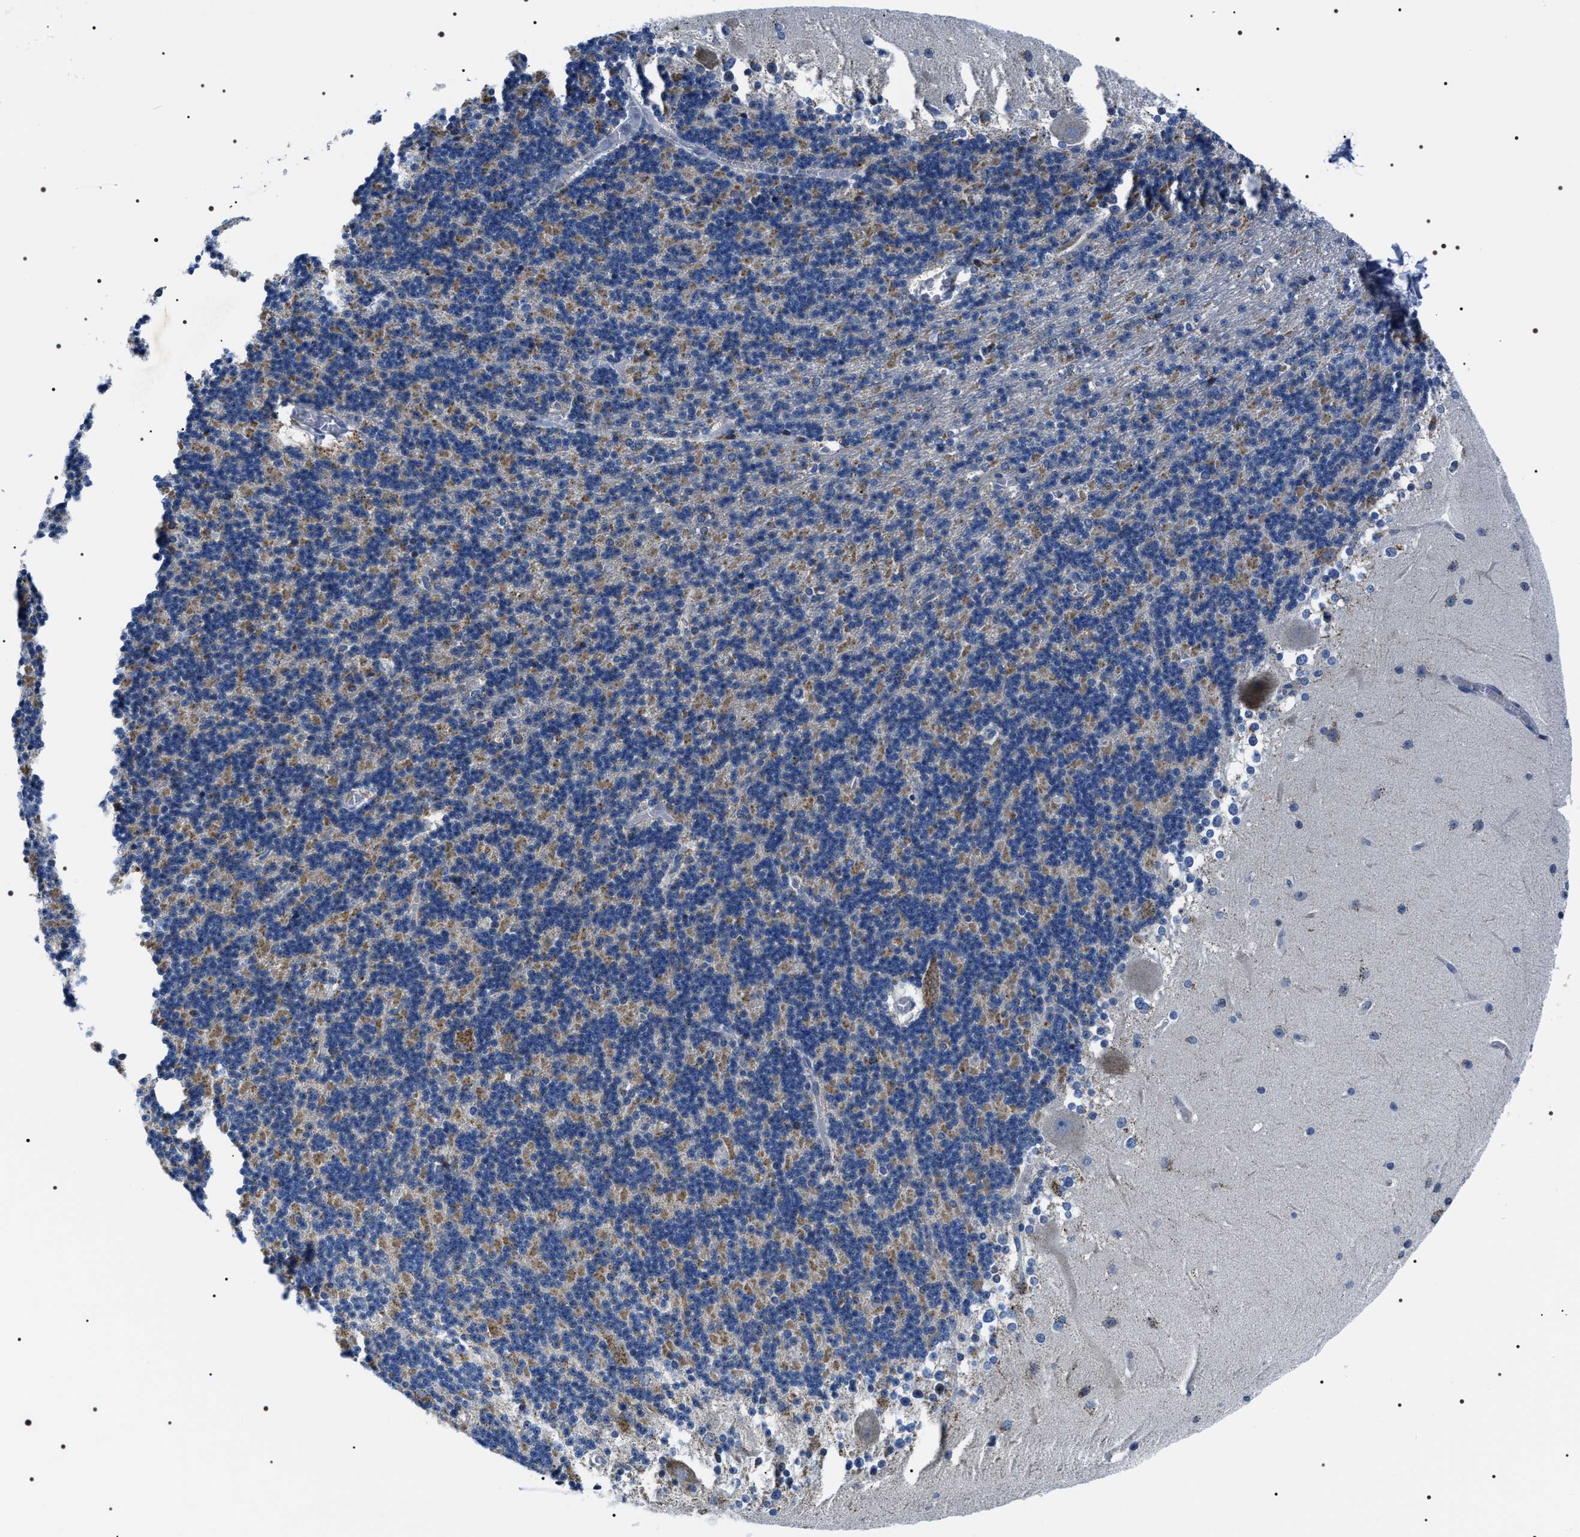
{"staining": {"intensity": "weak", "quantity": "25%-75%", "location": "cytoplasmic/membranous"}, "tissue": "cerebellum", "cell_type": "Cells in granular layer", "image_type": "normal", "snomed": [{"axis": "morphology", "description": "Normal tissue, NOS"}, {"axis": "topography", "description": "Cerebellum"}], "caption": "Immunohistochemical staining of normal human cerebellum displays weak cytoplasmic/membranous protein positivity in approximately 25%-75% of cells in granular layer.", "gene": "NTMT1", "patient": {"sex": "female", "age": 19}}